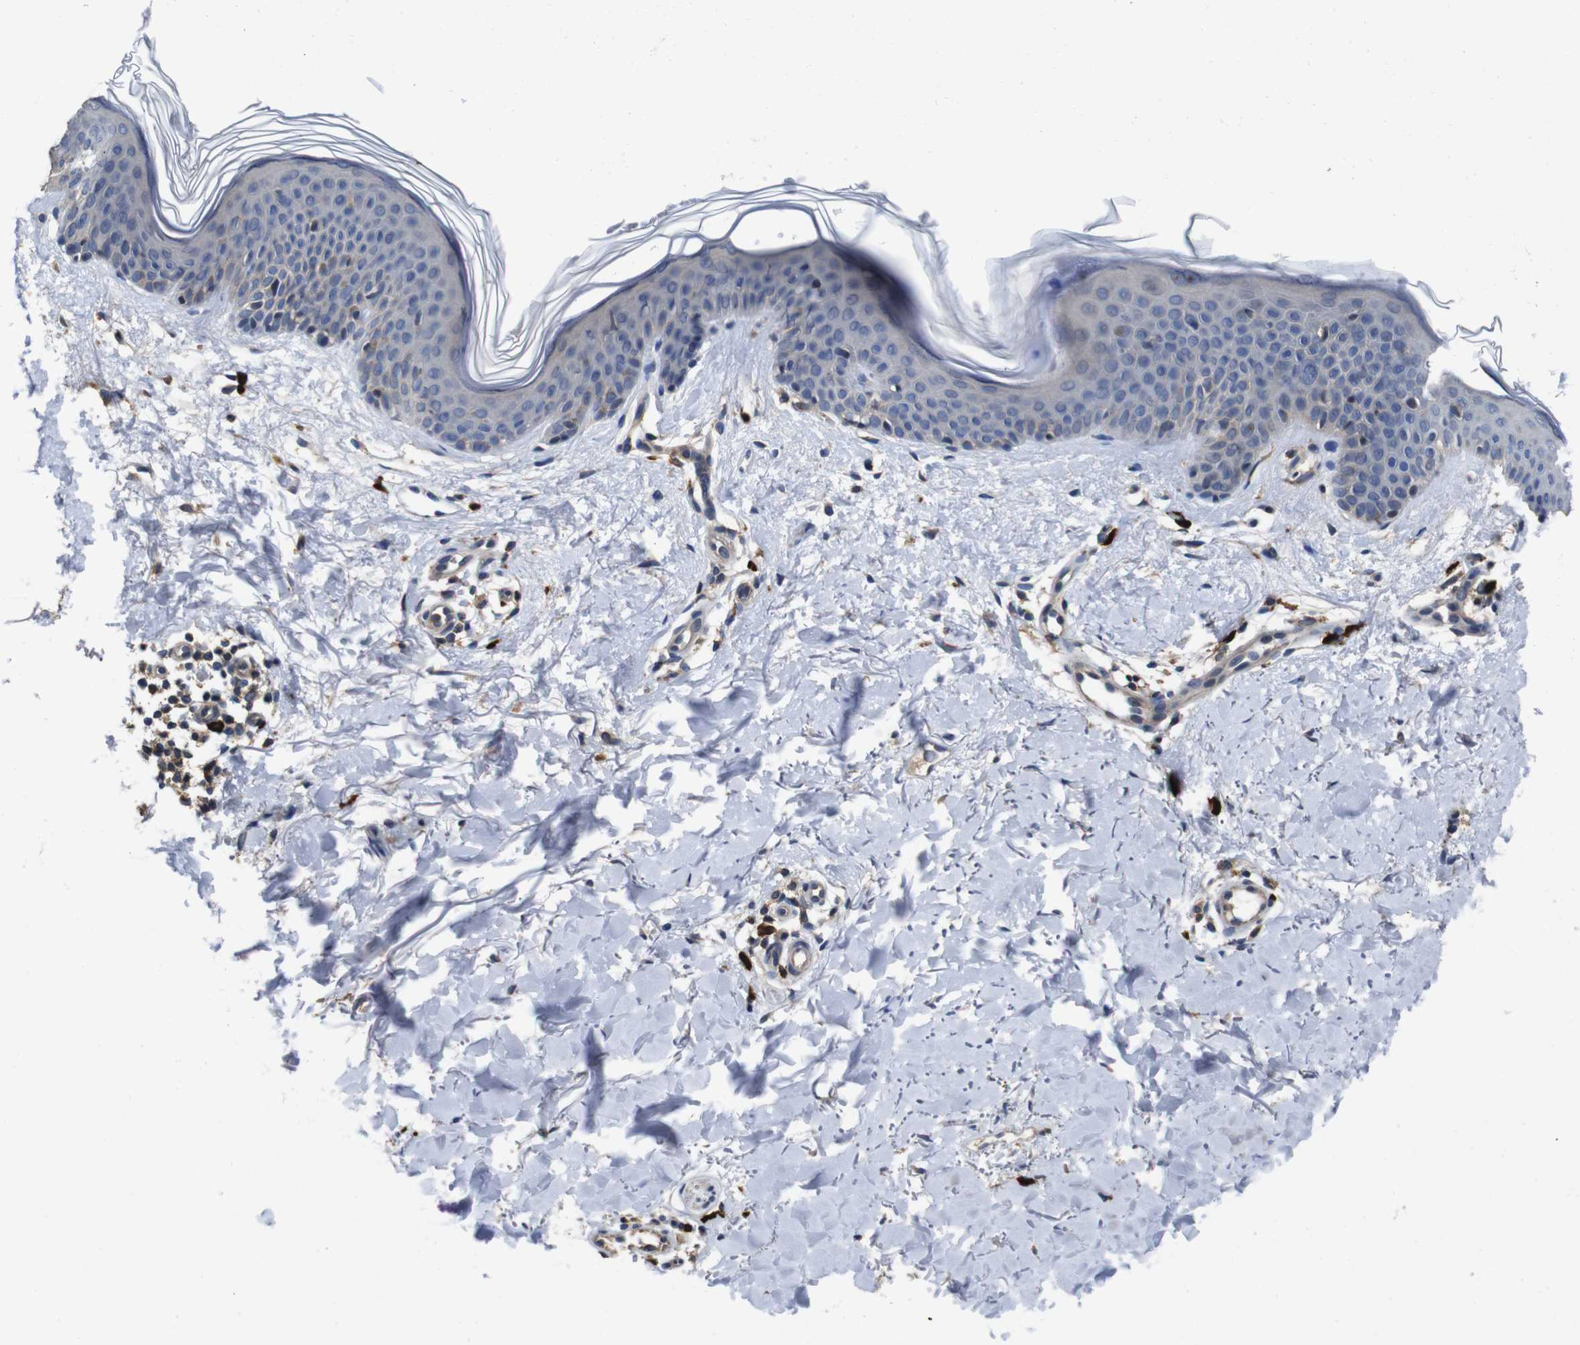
{"staining": {"intensity": "moderate", "quantity": "25%-75%", "location": "cytoplasmic/membranous"}, "tissue": "skin", "cell_type": "Fibroblasts", "image_type": "normal", "snomed": [{"axis": "morphology", "description": "Normal tissue, NOS"}, {"axis": "topography", "description": "Skin"}], "caption": "About 25%-75% of fibroblasts in unremarkable human skin exhibit moderate cytoplasmic/membranous protein staining as visualized by brown immunohistochemical staining.", "gene": "GLIPR1", "patient": {"sex": "female", "age": 56}}